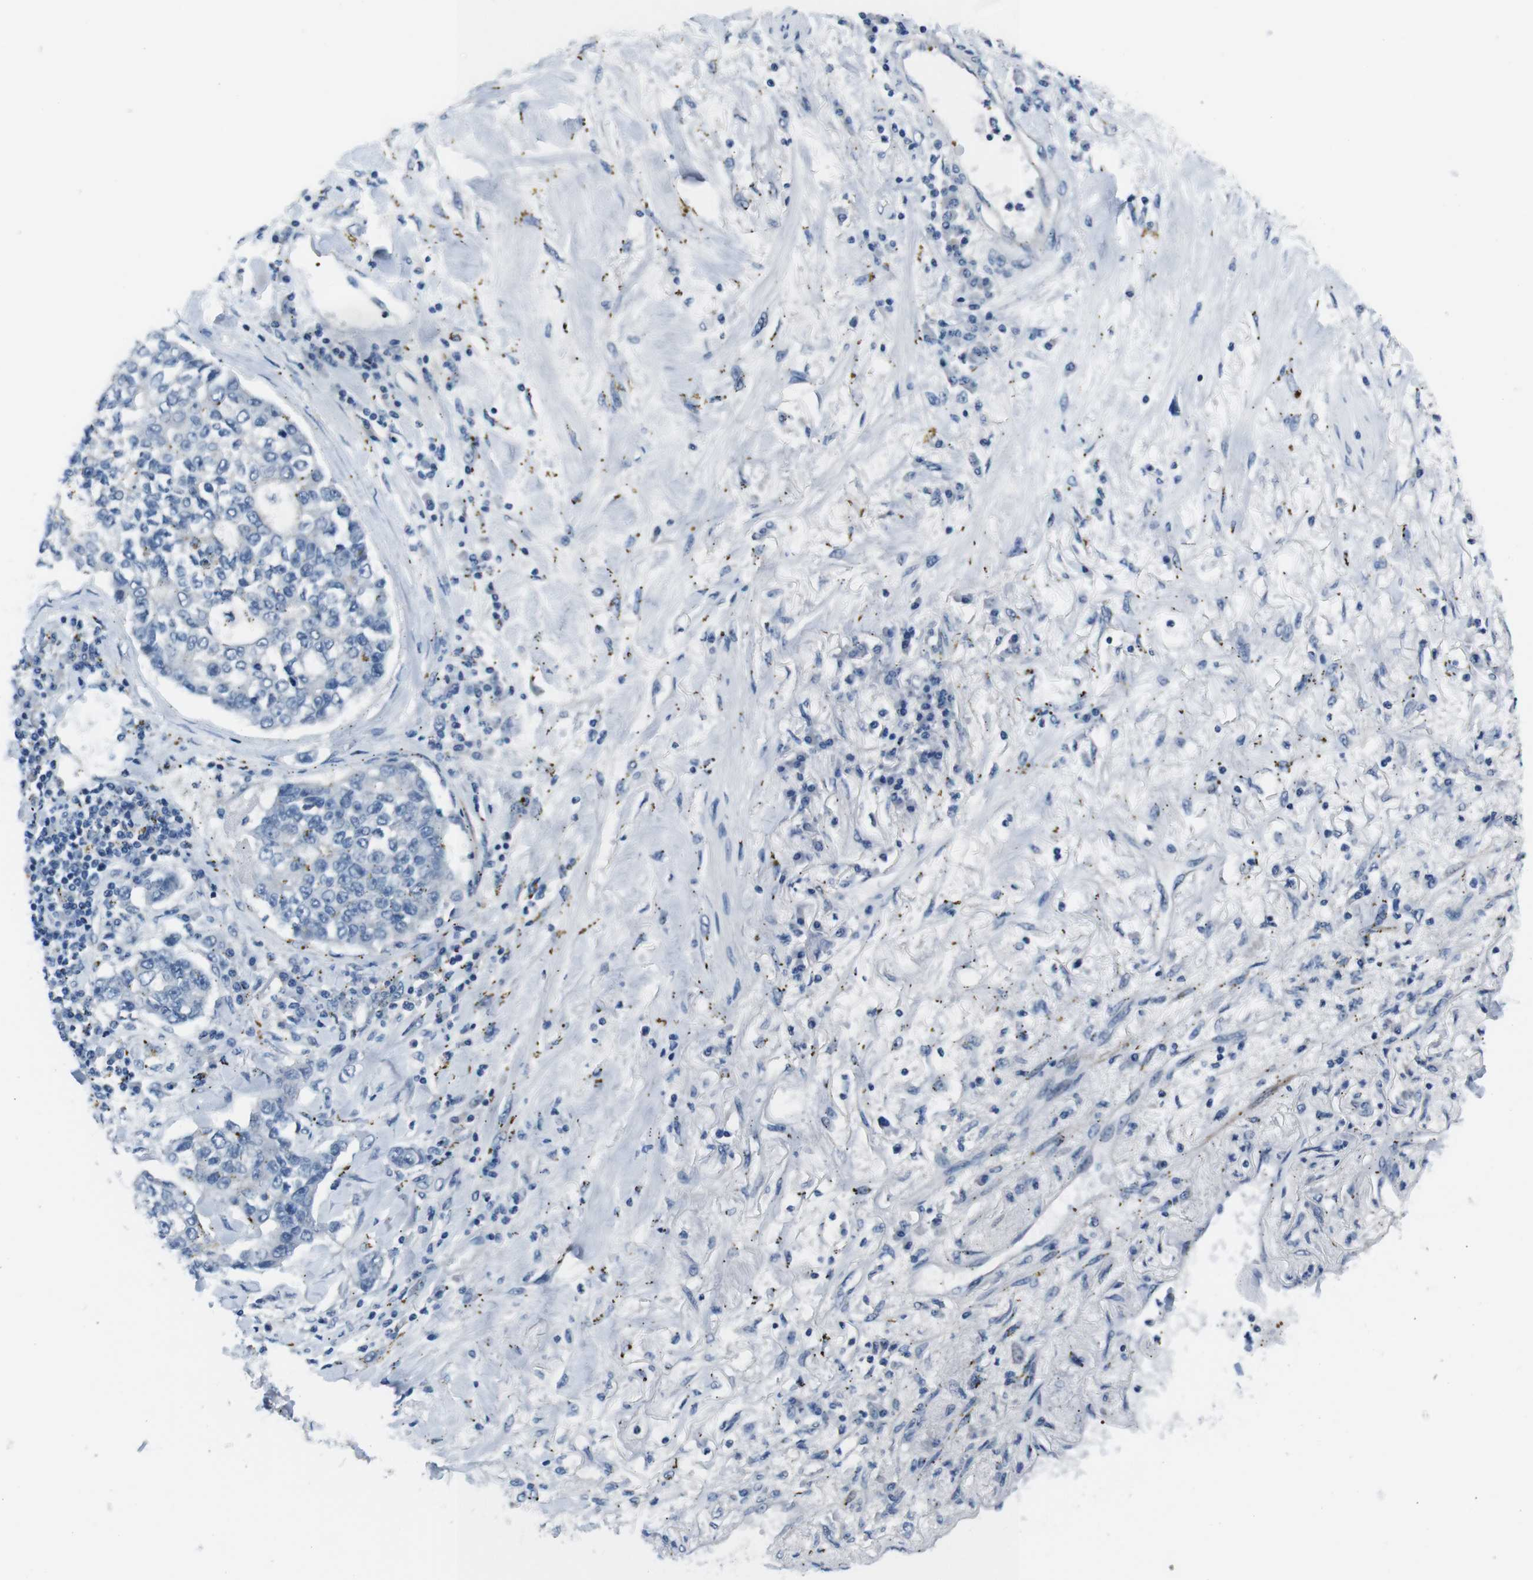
{"staining": {"intensity": "negative", "quantity": "none", "location": "none"}, "tissue": "lung cancer", "cell_type": "Tumor cells", "image_type": "cancer", "snomed": [{"axis": "morphology", "description": "Adenocarcinoma, NOS"}, {"axis": "topography", "description": "Lung"}], "caption": "Immunohistochemical staining of lung adenocarcinoma exhibits no significant positivity in tumor cells.", "gene": "HRH2", "patient": {"sex": "male", "age": 49}}